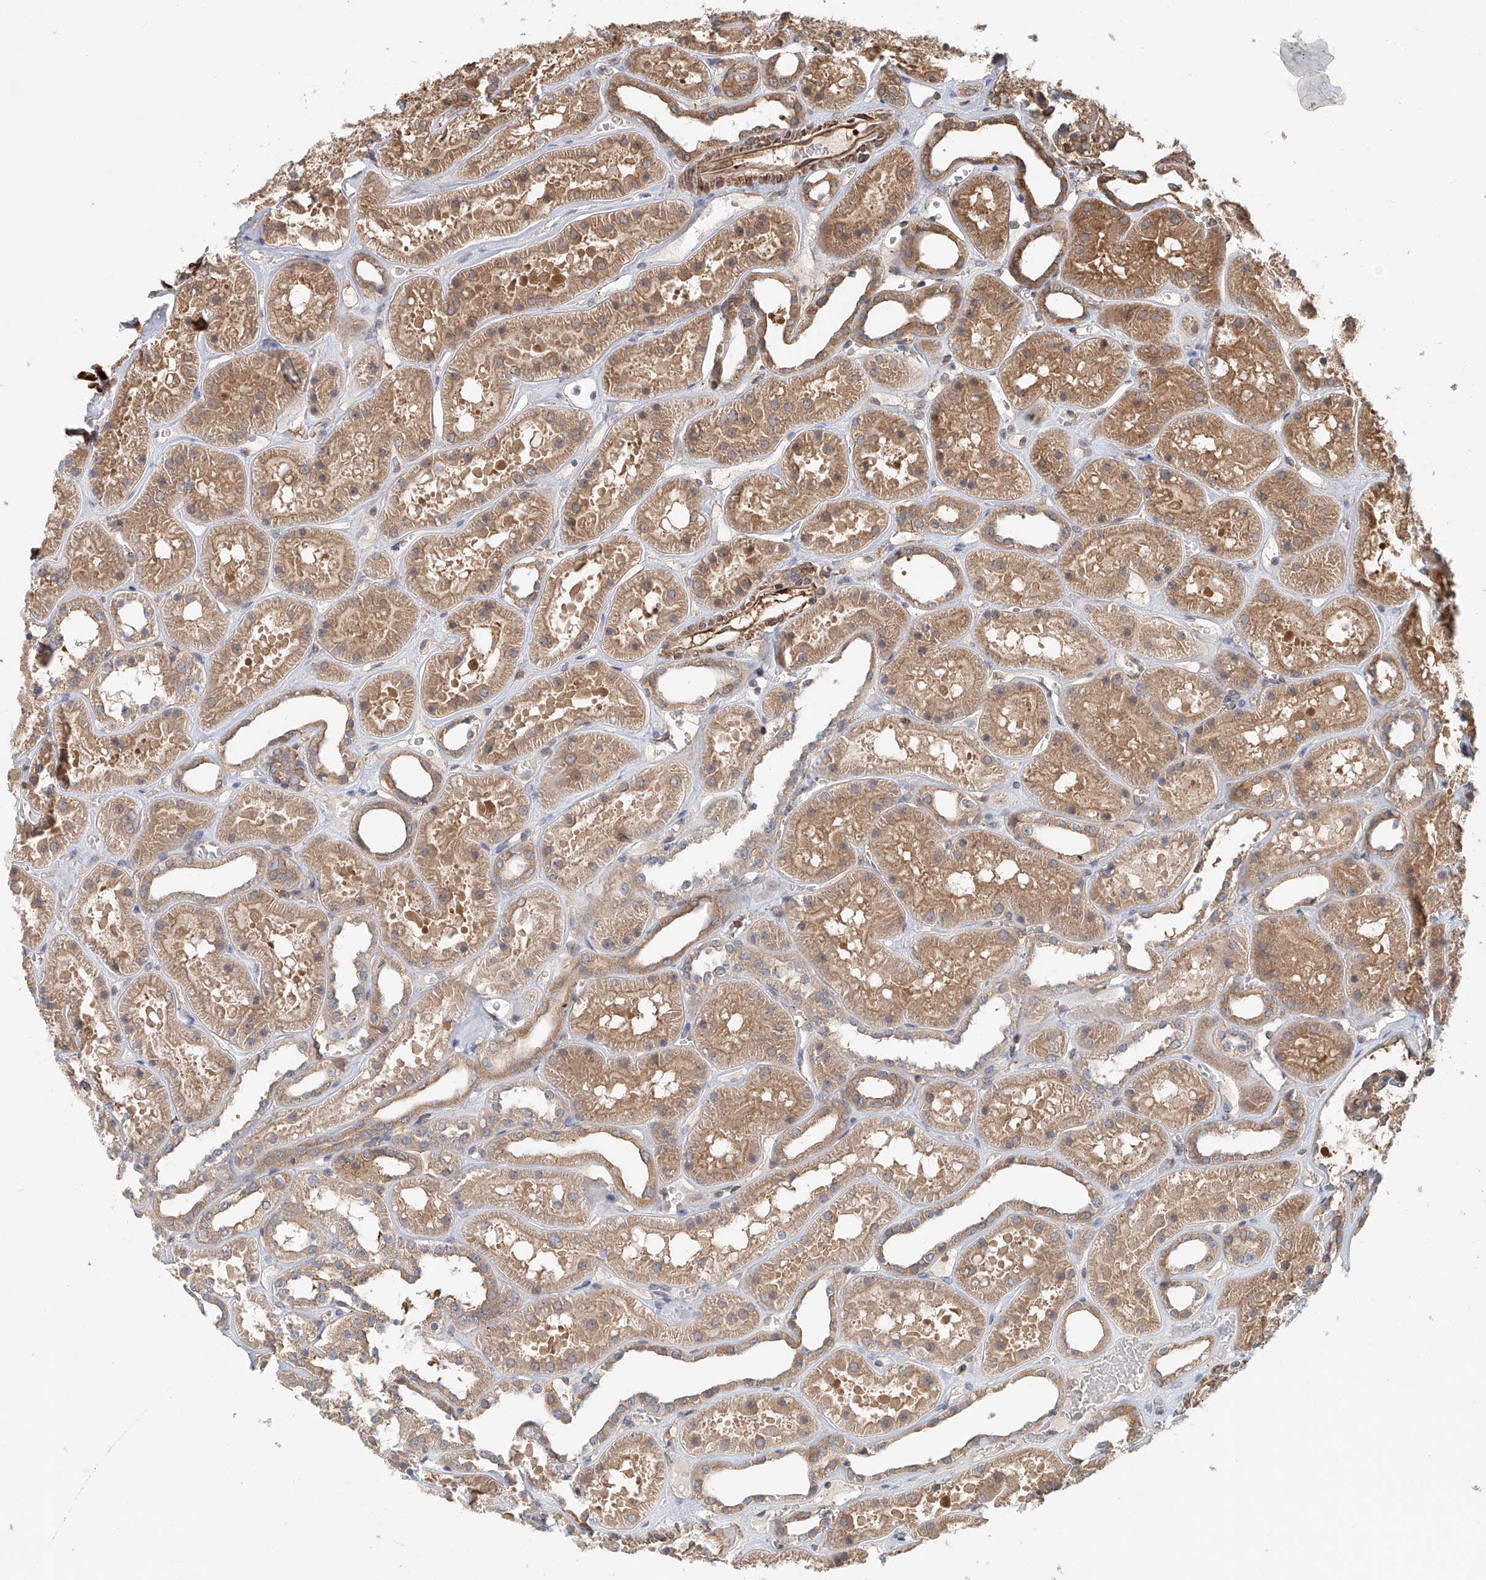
{"staining": {"intensity": "moderate", "quantity": "25%-75%", "location": "cytoplasmic/membranous"}, "tissue": "kidney", "cell_type": "Cells in glomeruli", "image_type": "normal", "snomed": [{"axis": "morphology", "description": "Normal tissue, NOS"}, {"axis": "topography", "description": "Kidney"}], "caption": "A high-resolution histopathology image shows immunohistochemistry (IHC) staining of unremarkable kidney, which shows moderate cytoplasmic/membranous positivity in approximately 25%-75% of cells in glomeruli.", "gene": "FRYL", "patient": {"sex": "female", "age": 41}}